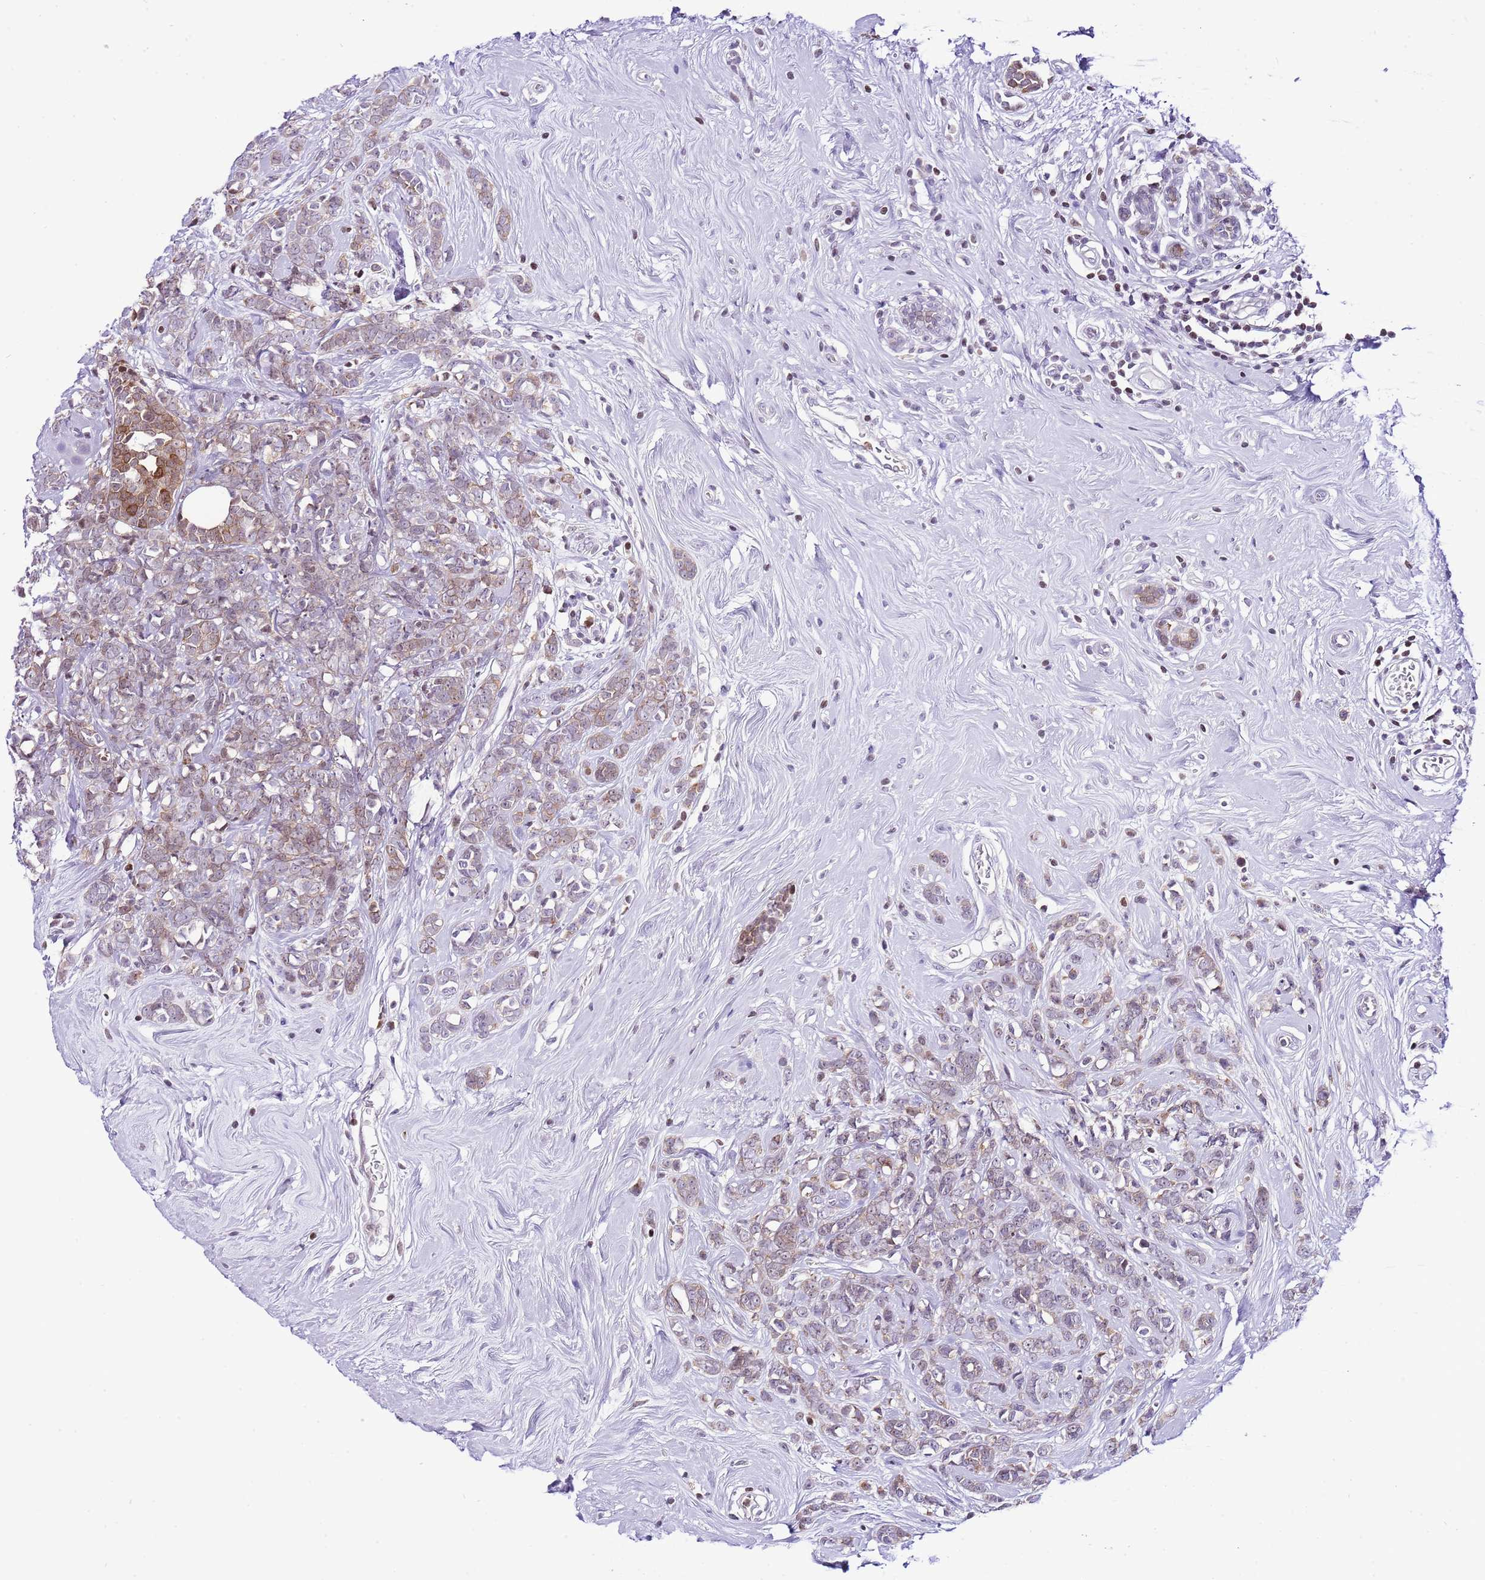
{"staining": {"intensity": "strong", "quantity": "<25%", "location": "cytoplasmic/membranous"}, "tissue": "breast cancer", "cell_type": "Tumor cells", "image_type": "cancer", "snomed": [{"axis": "morphology", "description": "Lobular carcinoma"}, {"axis": "topography", "description": "Breast"}], "caption": "IHC photomicrograph of breast cancer (lobular carcinoma) stained for a protein (brown), which demonstrates medium levels of strong cytoplasmic/membranous positivity in about <25% of tumor cells.", "gene": "PRR15", "patient": {"sex": "female", "age": 58}}